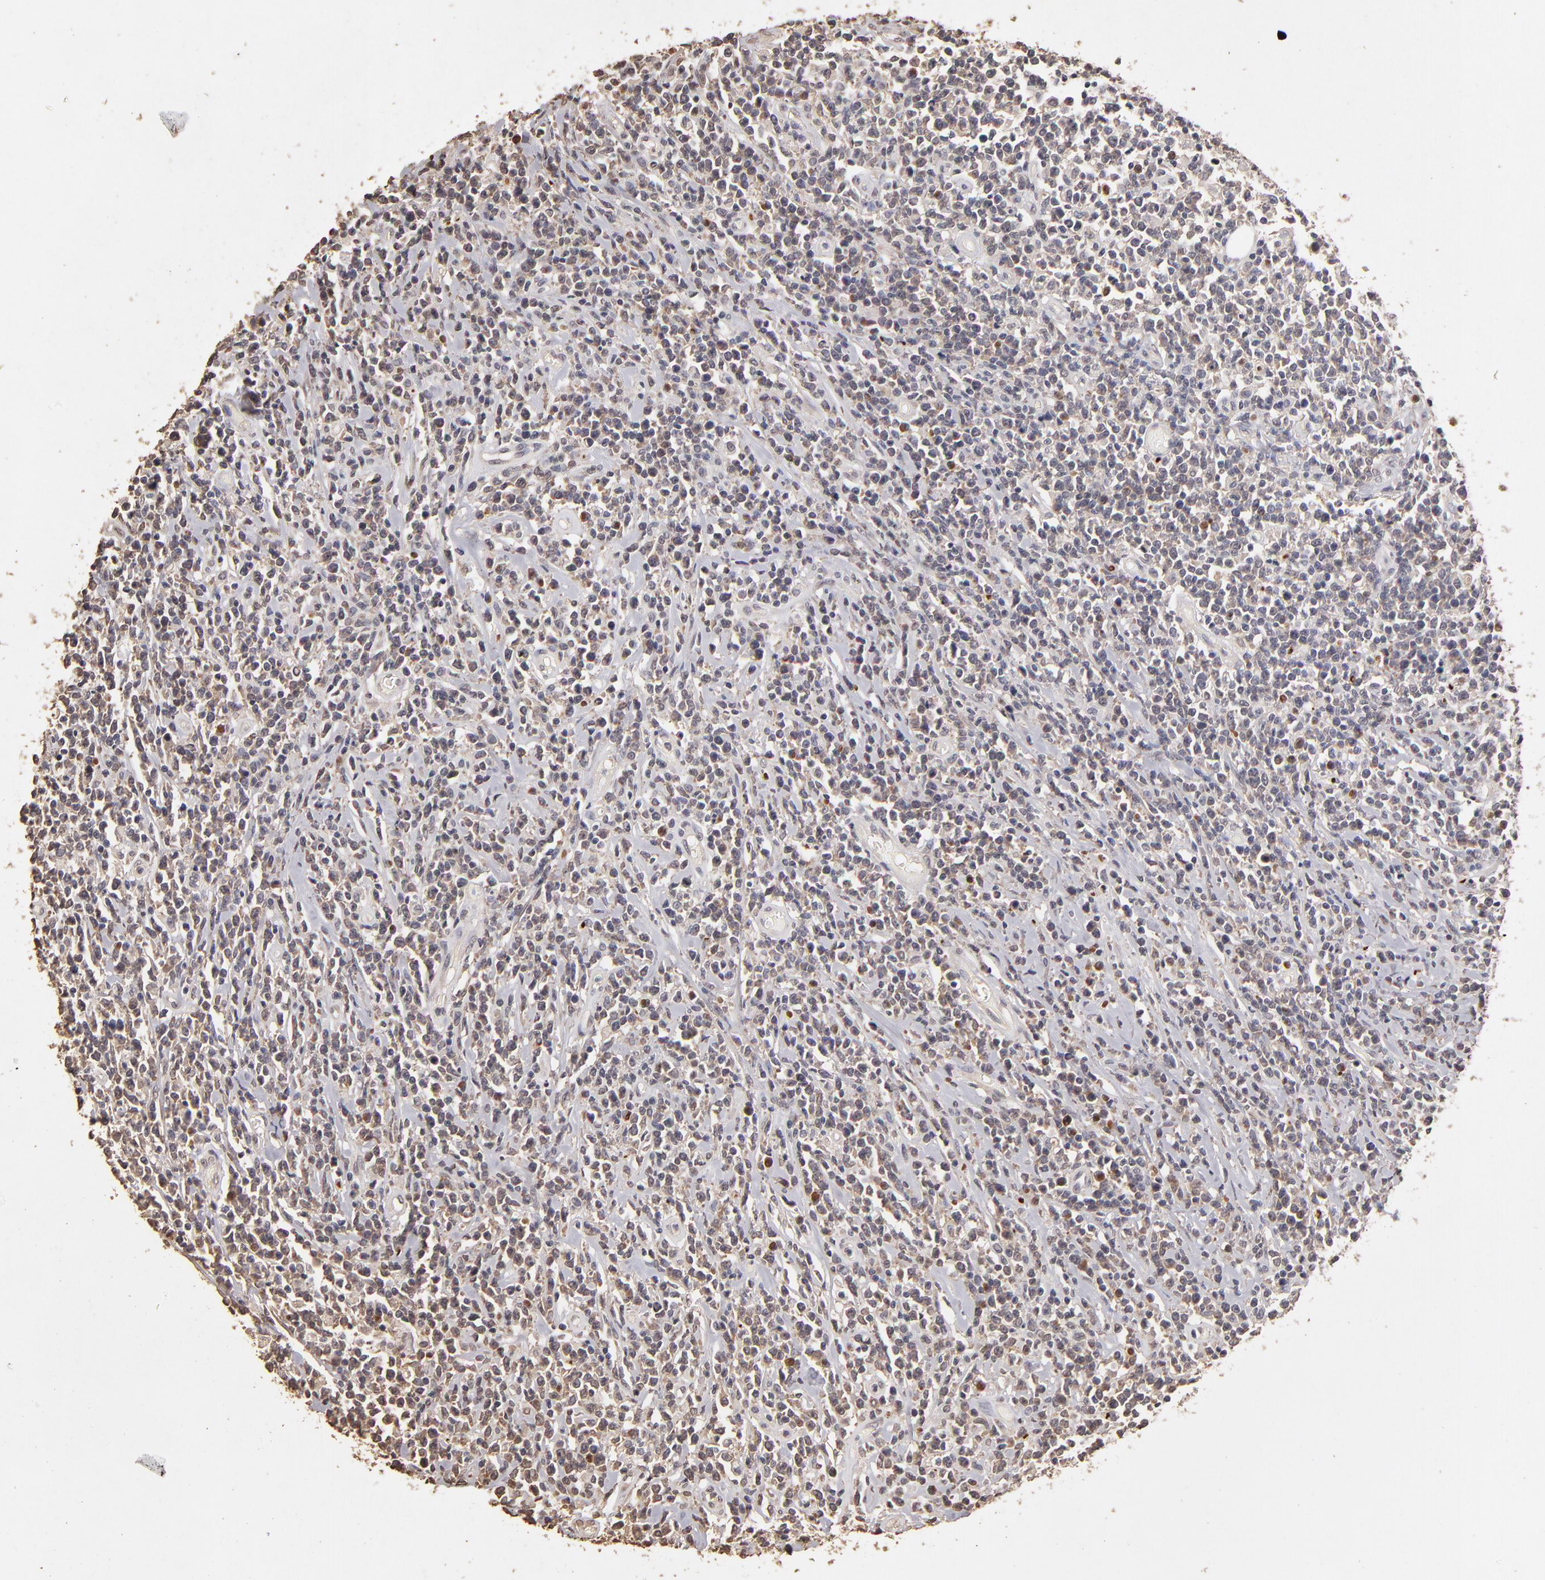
{"staining": {"intensity": "weak", "quantity": "25%-75%", "location": "cytoplasmic/membranous"}, "tissue": "lymphoma", "cell_type": "Tumor cells", "image_type": "cancer", "snomed": [{"axis": "morphology", "description": "Malignant lymphoma, non-Hodgkin's type, High grade"}, {"axis": "topography", "description": "Colon"}], "caption": "Weak cytoplasmic/membranous expression is identified in about 25%-75% of tumor cells in malignant lymphoma, non-Hodgkin's type (high-grade).", "gene": "OPHN1", "patient": {"sex": "male", "age": 82}}